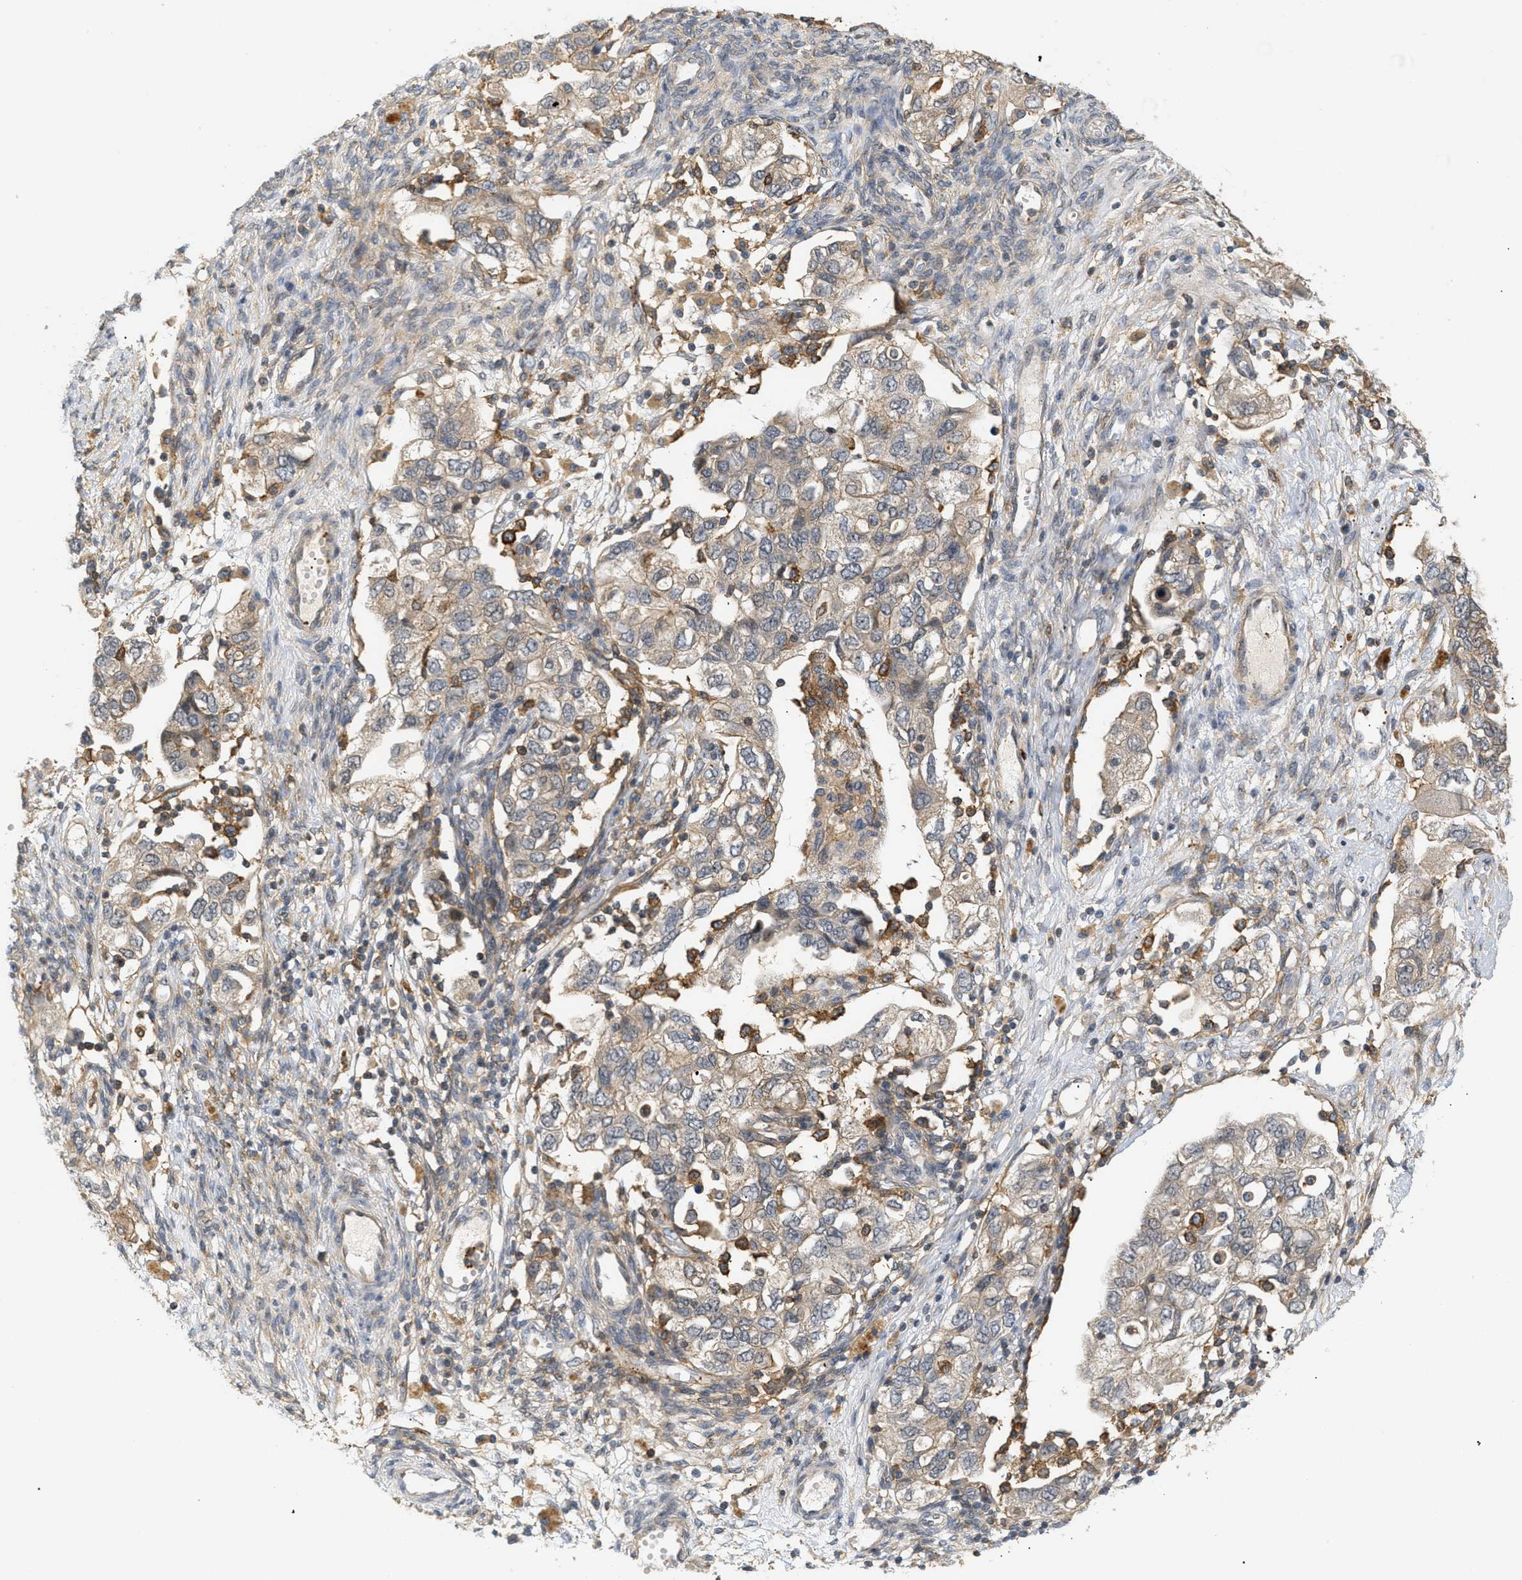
{"staining": {"intensity": "weak", "quantity": ">75%", "location": "cytoplasmic/membranous"}, "tissue": "ovarian cancer", "cell_type": "Tumor cells", "image_type": "cancer", "snomed": [{"axis": "morphology", "description": "Carcinoma, NOS"}, {"axis": "morphology", "description": "Cystadenocarcinoma, serous, NOS"}, {"axis": "topography", "description": "Ovary"}], "caption": "Serous cystadenocarcinoma (ovarian) was stained to show a protein in brown. There is low levels of weak cytoplasmic/membranous positivity in approximately >75% of tumor cells.", "gene": "CORO2B", "patient": {"sex": "female", "age": 69}}